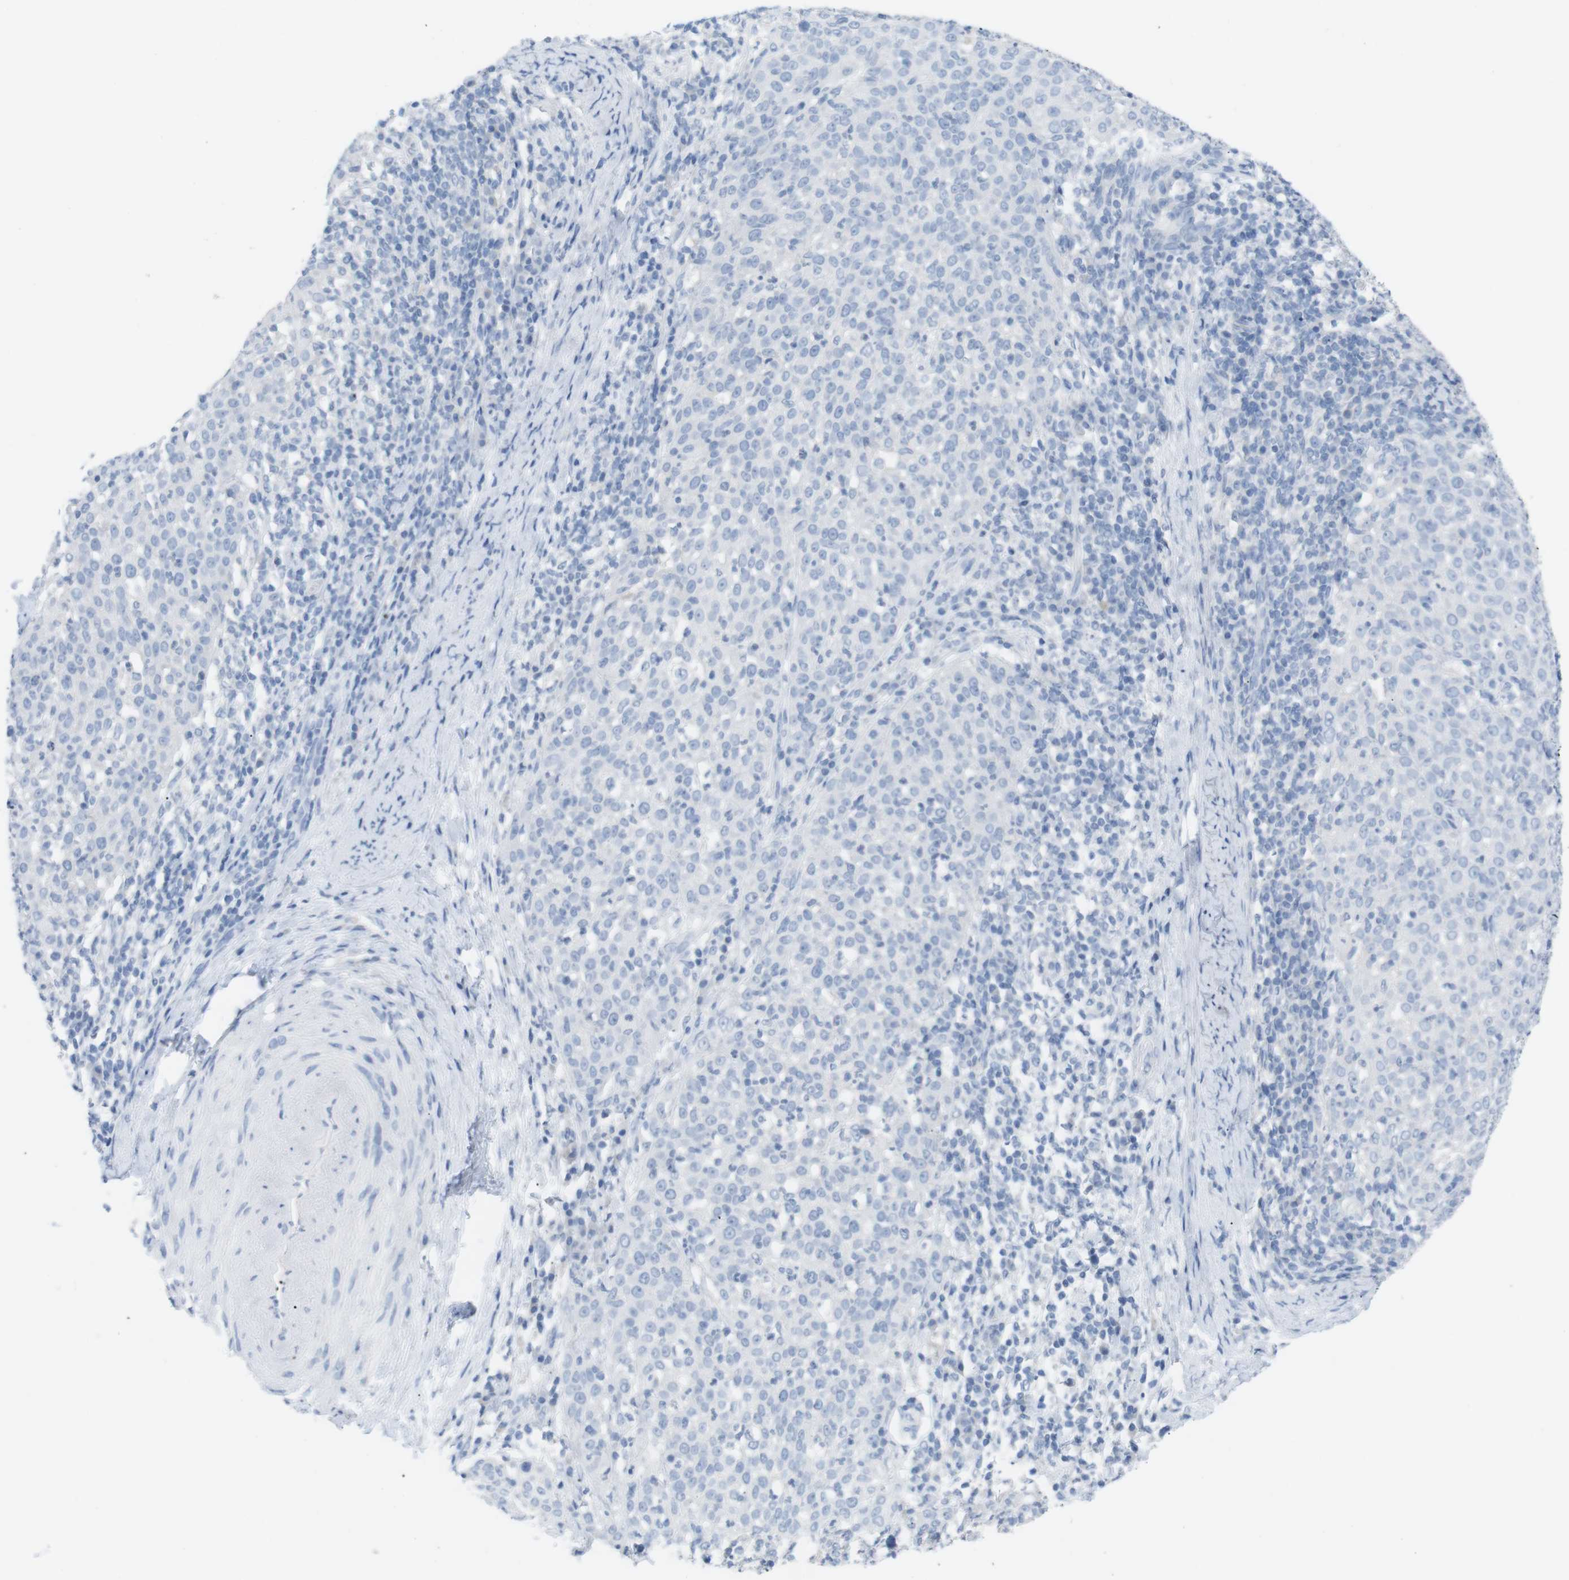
{"staining": {"intensity": "negative", "quantity": "none", "location": "none"}, "tissue": "cervical cancer", "cell_type": "Tumor cells", "image_type": "cancer", "snomed": [{"axis": "morphology", "description": "Squamous cell carcinoma, NOS"}, {"axis": "topography", "description": "Cervix"}], "caption": "The immunohistochemistry micrograph has no significant positivity in tumor cells of cervical squamous cell carcinoma tissue.", "gene": "HBG2", "patient": {"sex": "female", "age": 51}}